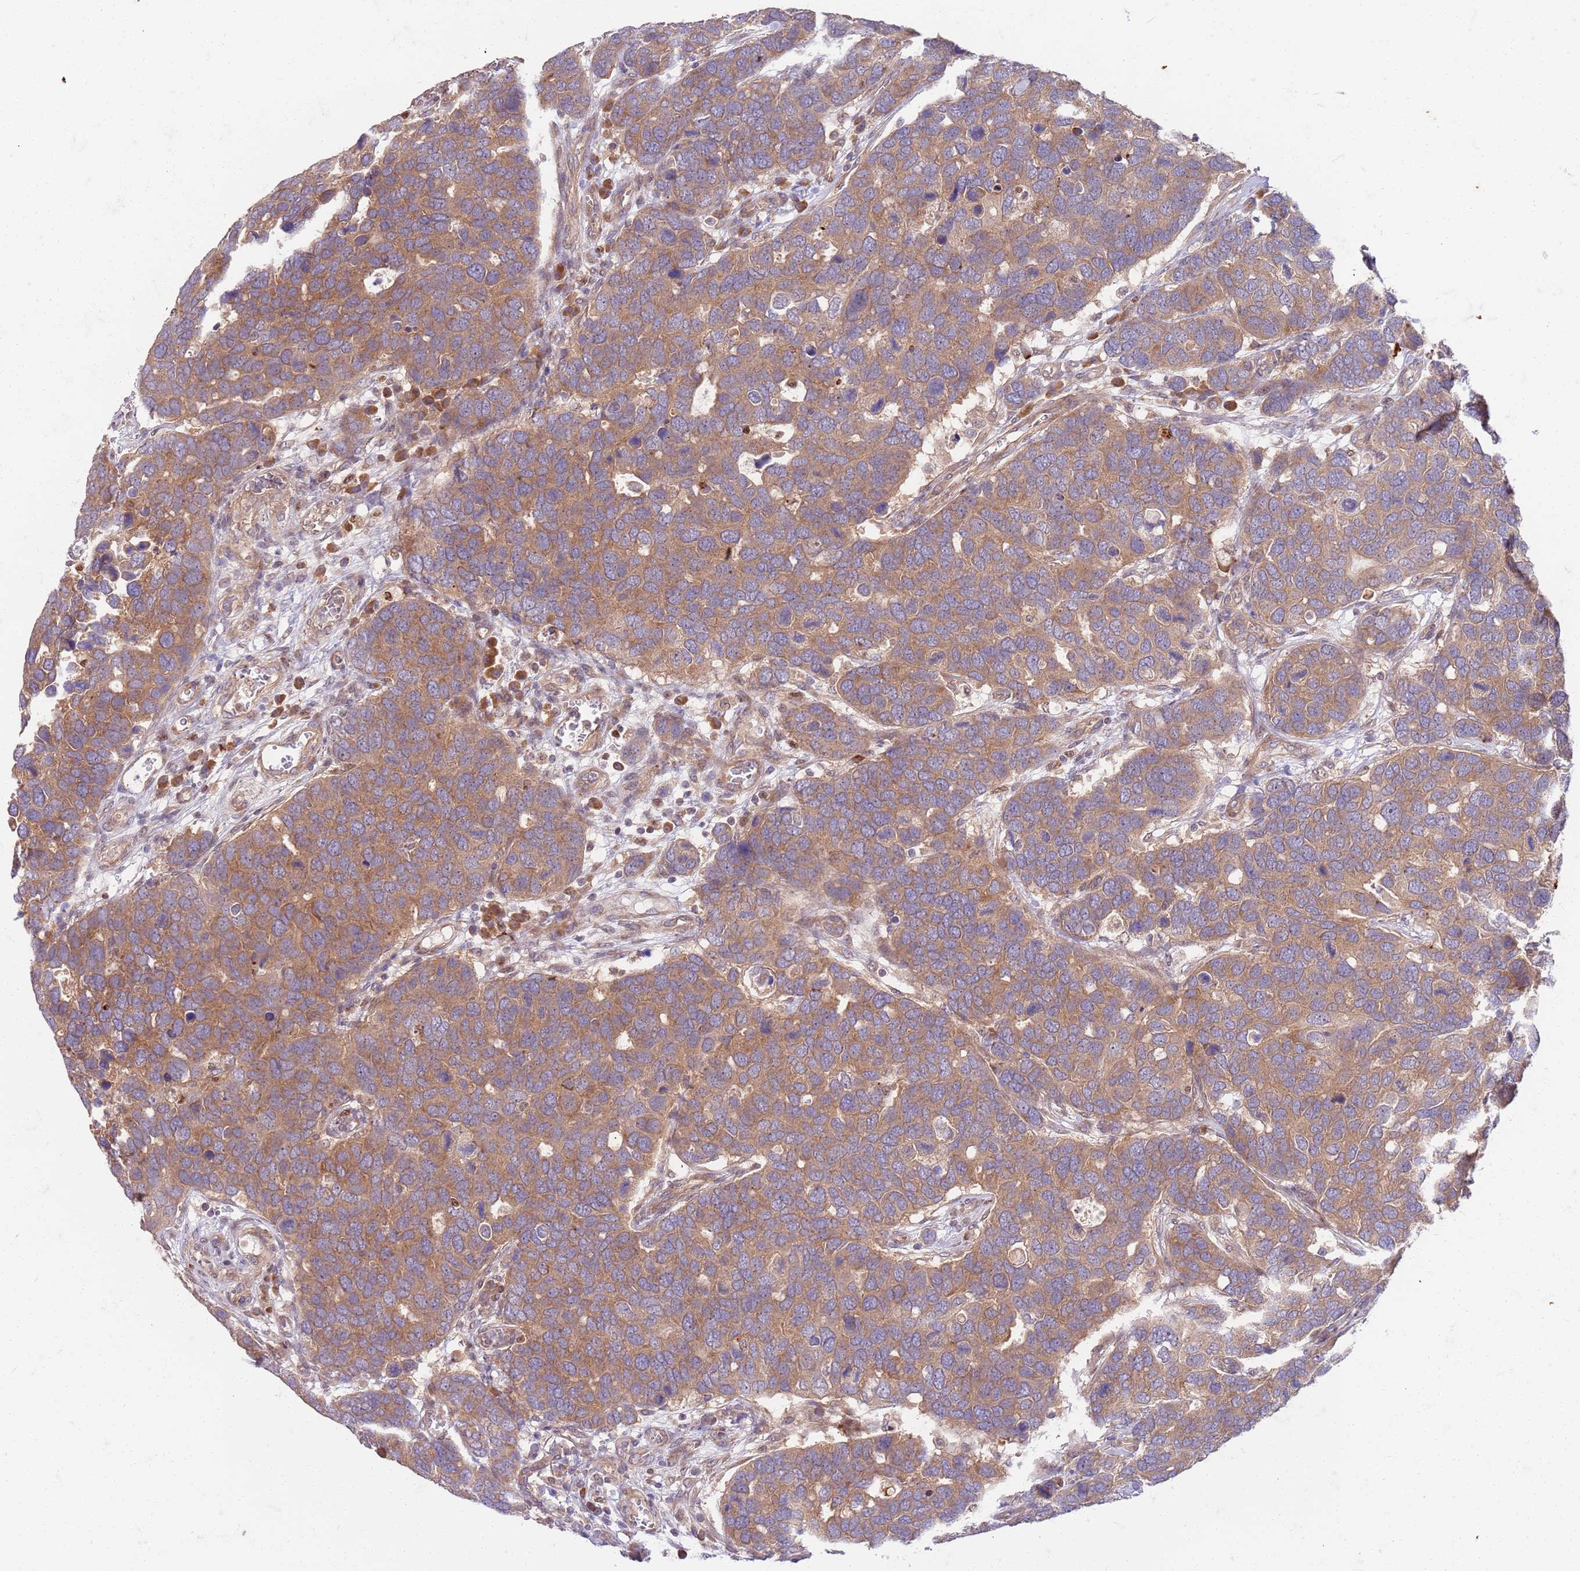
{"staining": {"intensity": "moderate", "quantity": ">75%", "location": "cytoplasmic/membranous"}, "tissue": "breast cancer", "cell_type": "Tumor cells", "image_type": "cancer", "snomed": [{"axis": "morphology", "description": "Duct carcinoma"}, {"axis": "topography", "description": "Breast"}], "caption": "Immunohistochemical staining of breast cancer (intraductal carcinoma) demonstrates medium levels of moderate cytoplasmic/membranous protein expression in approximately >75% of tumor cells.", "gene": "OSBP", "patient": {"sex": "female", "age": 83}}